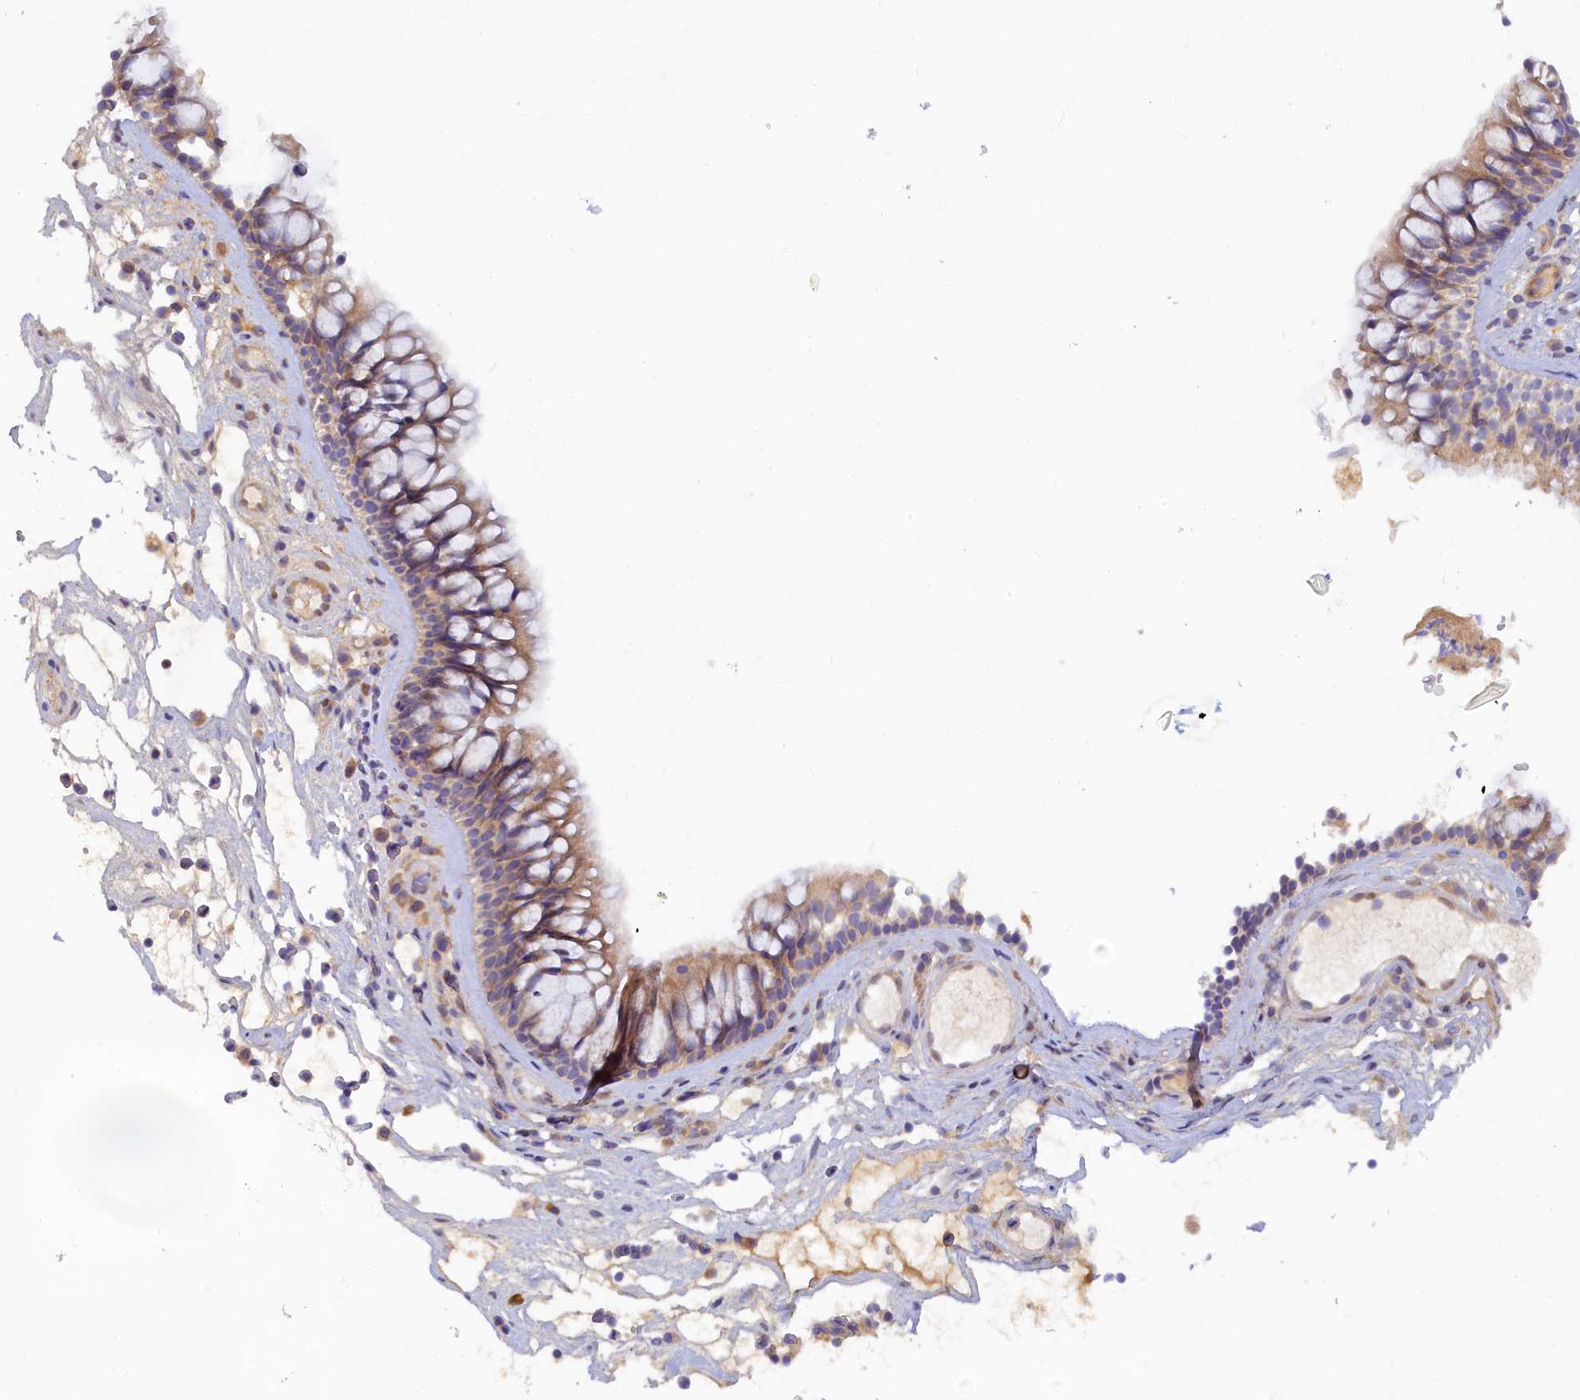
{"staining": {"intensity": "weak", "quantity": ">75%", "location": "cytoplasmic/membranous"}, "tissue": "nasopharynx", "cell_type": "Respiratory epithelial cells", "image_type": "normal", "snomed": [{"axis": "morphology", "description": "Normal tissue, NOS"}, {"axis": "morphology", "description": "Inflammation, NOS"}, {"axis": "morphology", "description": "Malignant melanoma, Metastatic site"}, {"axis": "topography", "description": "Nasopharynx"}], "caption": "A brown stain highlights weak cytoplasmic/membranous staining of a protein in respiratory epithelial cells of benign nasopharynx. The protein is stained brown, and the nuclei are stained in blue (DAB (3,3'-diaminobenzidine) IHC with brightfield microscopy, high magnification).", "gene": "SPATA5L1", "patient": {"sex": "male", "age": 70}}